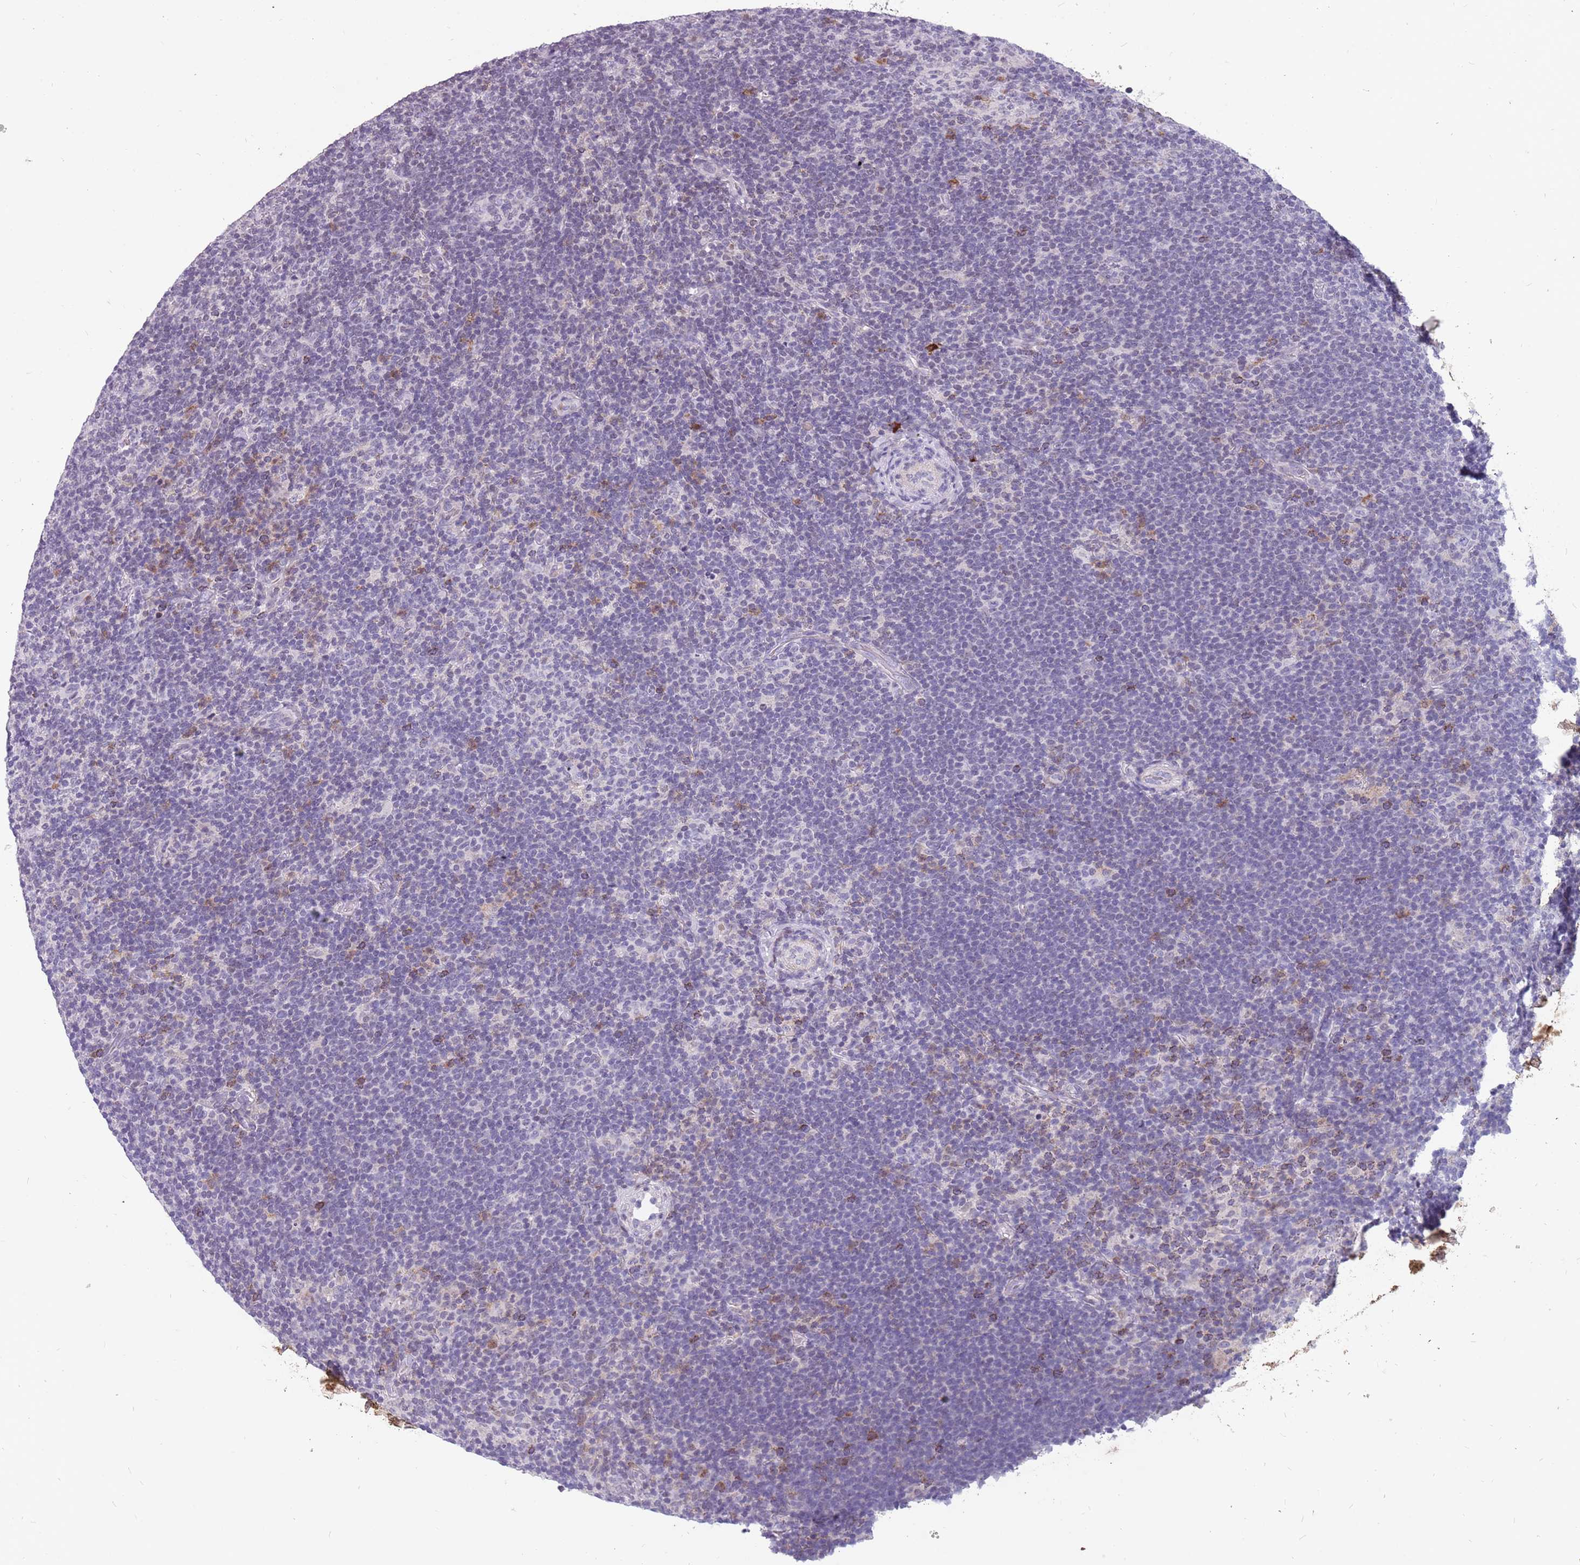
{"staining": {"intensity": "negative", "quantity": "none", "location": "none"}, "tissue": "lymphoma", "cell_type": "Tumor cells", "image_type": "cancer", "snomed": [{"axis": "morphology", "description": "Hodgkin's disease, NOS"}, {"axis": "topography", "description": "Lymph node"}], "caption": "Tumor cells show no significant expression in lymphoma.", "gene": "NEK6", "patient": {"sex": "female", "age": 57}}